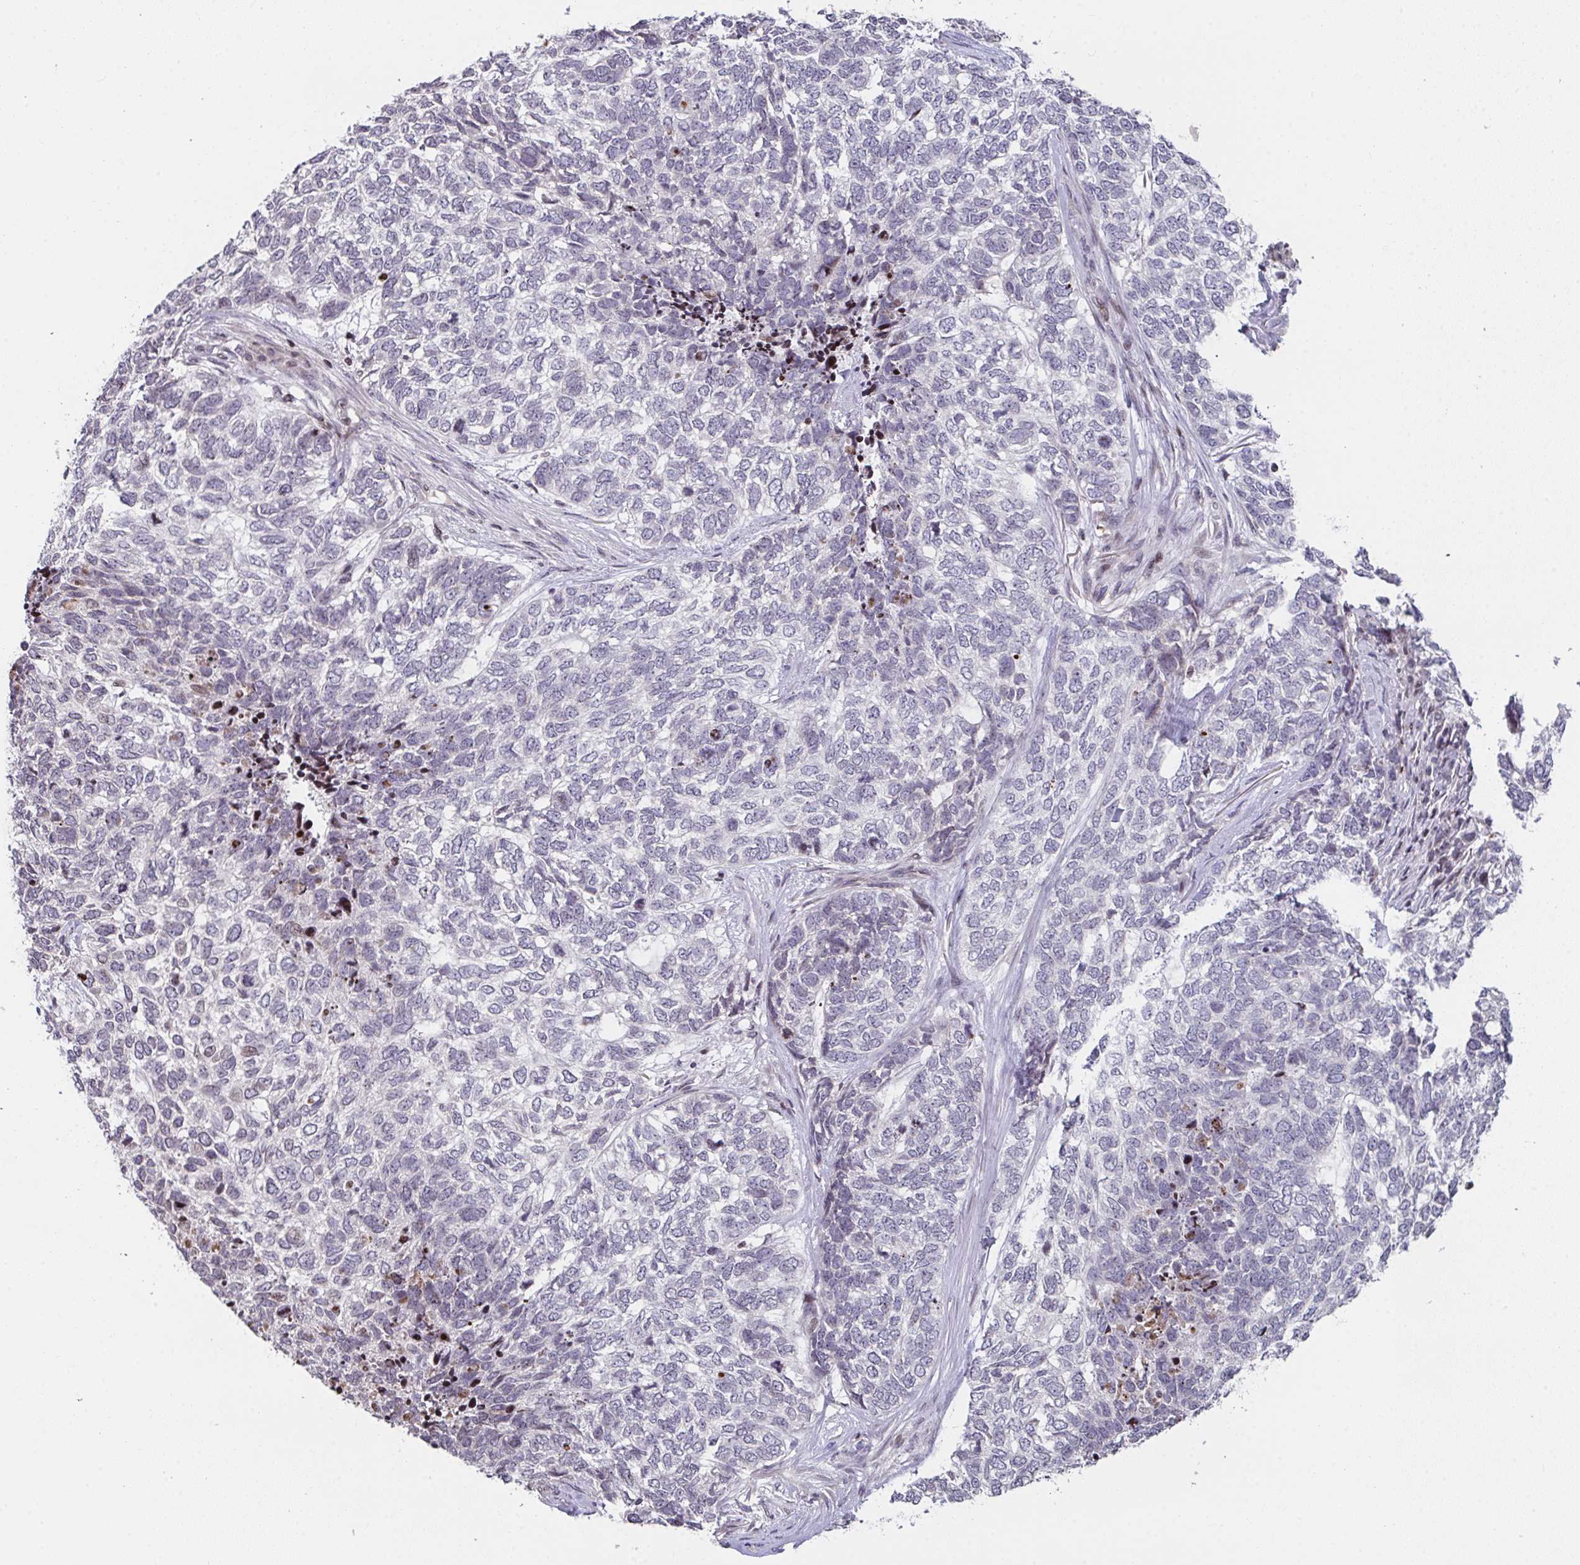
{"staining": {"intensity": "negative", "quantity": "none", "location": "none"}, "tissue": "skin cancer", "cell_type": "Tumor cells", "image_type": "cancer", "snomed": [{"axis": "morphology", "description": "Basal cell carcinoma"}, {"axis": "topography", "description": "Skin"}], "caption": "This is an IHC micrograph of human skin cancer. There is no staining in tumor cells.", "gene": "PCDHB8", "patient": {"sex": "female", "age": 65}}